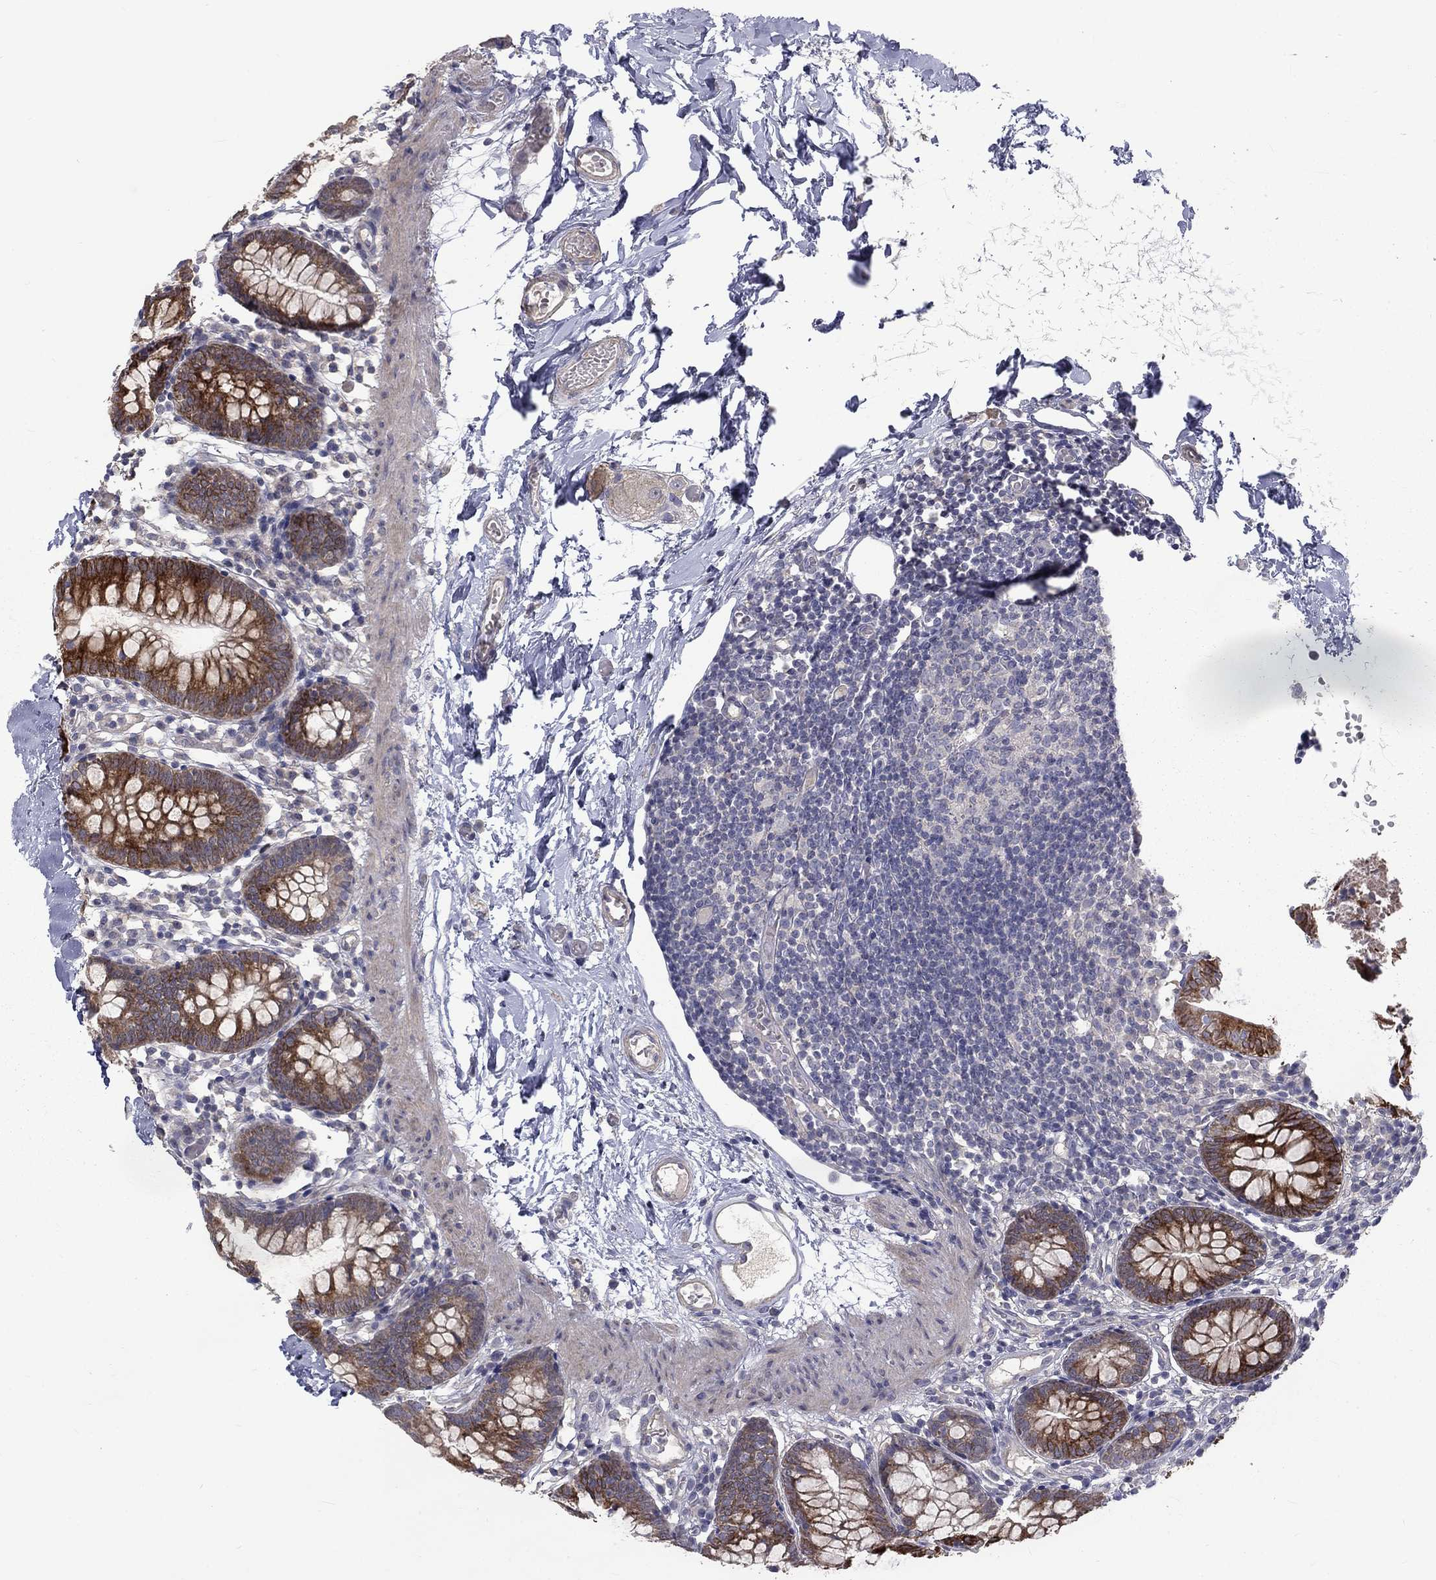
{"staining": {"intensity": "strong", "quantity": "25%-75%", "location": "cytoplasmic/membranous"}, "tissue": "small intestine", "cell_type": "Glandular cells", "image_type": "normal", "snomed": [{"axis": "morphology", "description": "Normal tissue, NOS"}, {"axis": "topography", "description": "Small intestine"}], "caption": "Glandular cells display high levels of strong cytoplasmic/membranous positivity in approximately 25%-75% of cells in unremarkable human small intestine. The protein is stained brown, and the nuclei are stained in blue (DAB (3,3'-diaminobenzidine) IHC with brightfield microscopy, high magnification).", "gene": "SLC39A14", "patient": {"sex": "female", "age": 90}}